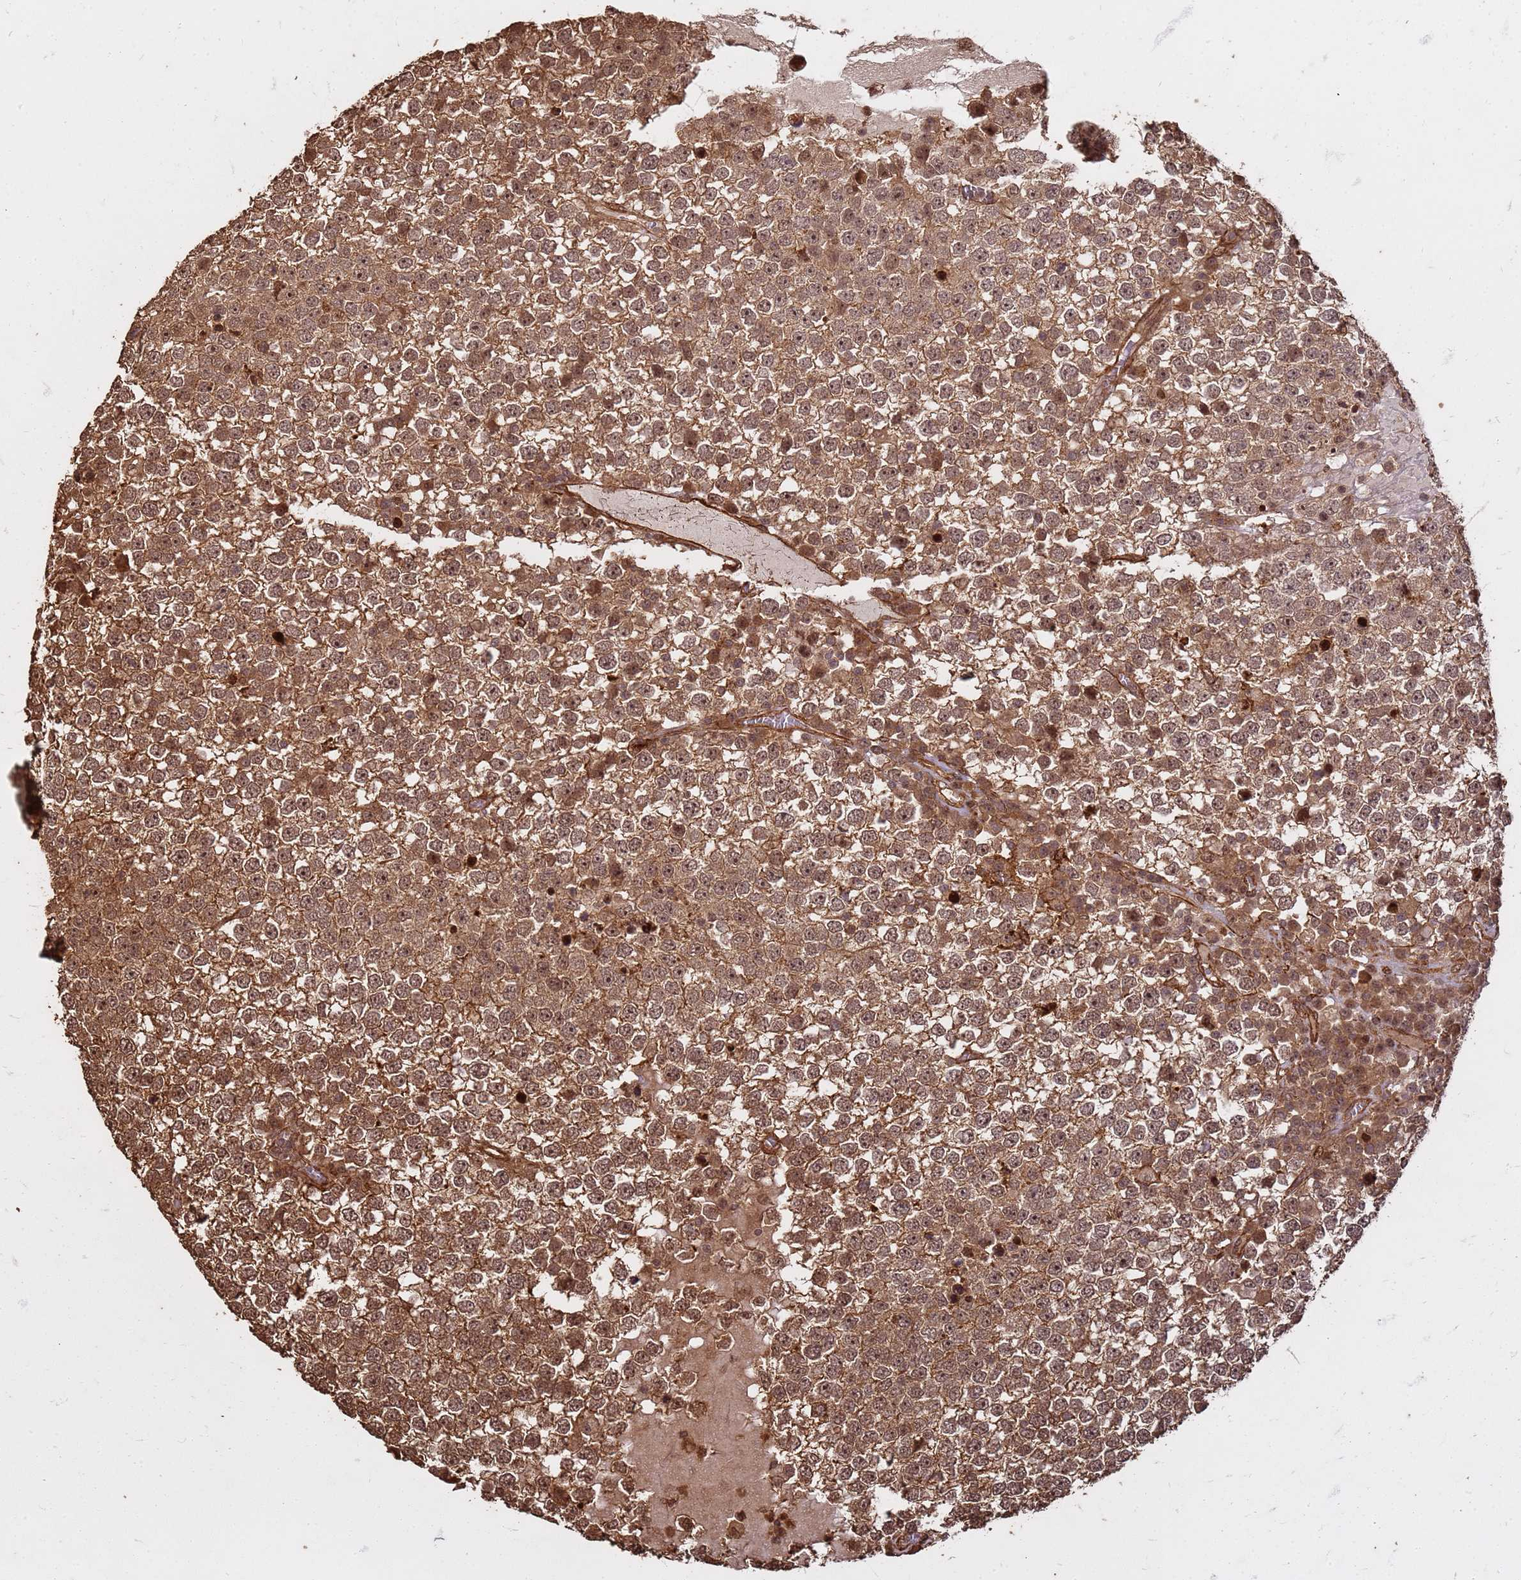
{"staining": {"intensity": "moderate", "quantity": ">75%", "location": "cytoplasmic/membranous,nuclear"}, "tissue": "testis cancer", "cell_type": "Tumor cells", "image_type": "cancer", "snomed": [{"axis": "morphology", "description": "Seminoma, NOS"}, {"axis": "topography", "description": "Testis"}], "caption": "Moderate cytoplasmic/membranous and nuclear staining is present in approximately >75% of tumor cells in testis cancer. The protein is stained brown, and the nuclei are stained in blue (DAB (3,3'-diaminobenzidine) IHC with brightfield microscopy, high magnification).", "gene": "KIF26A", "patient": {"sex": "male", "age": 65}}